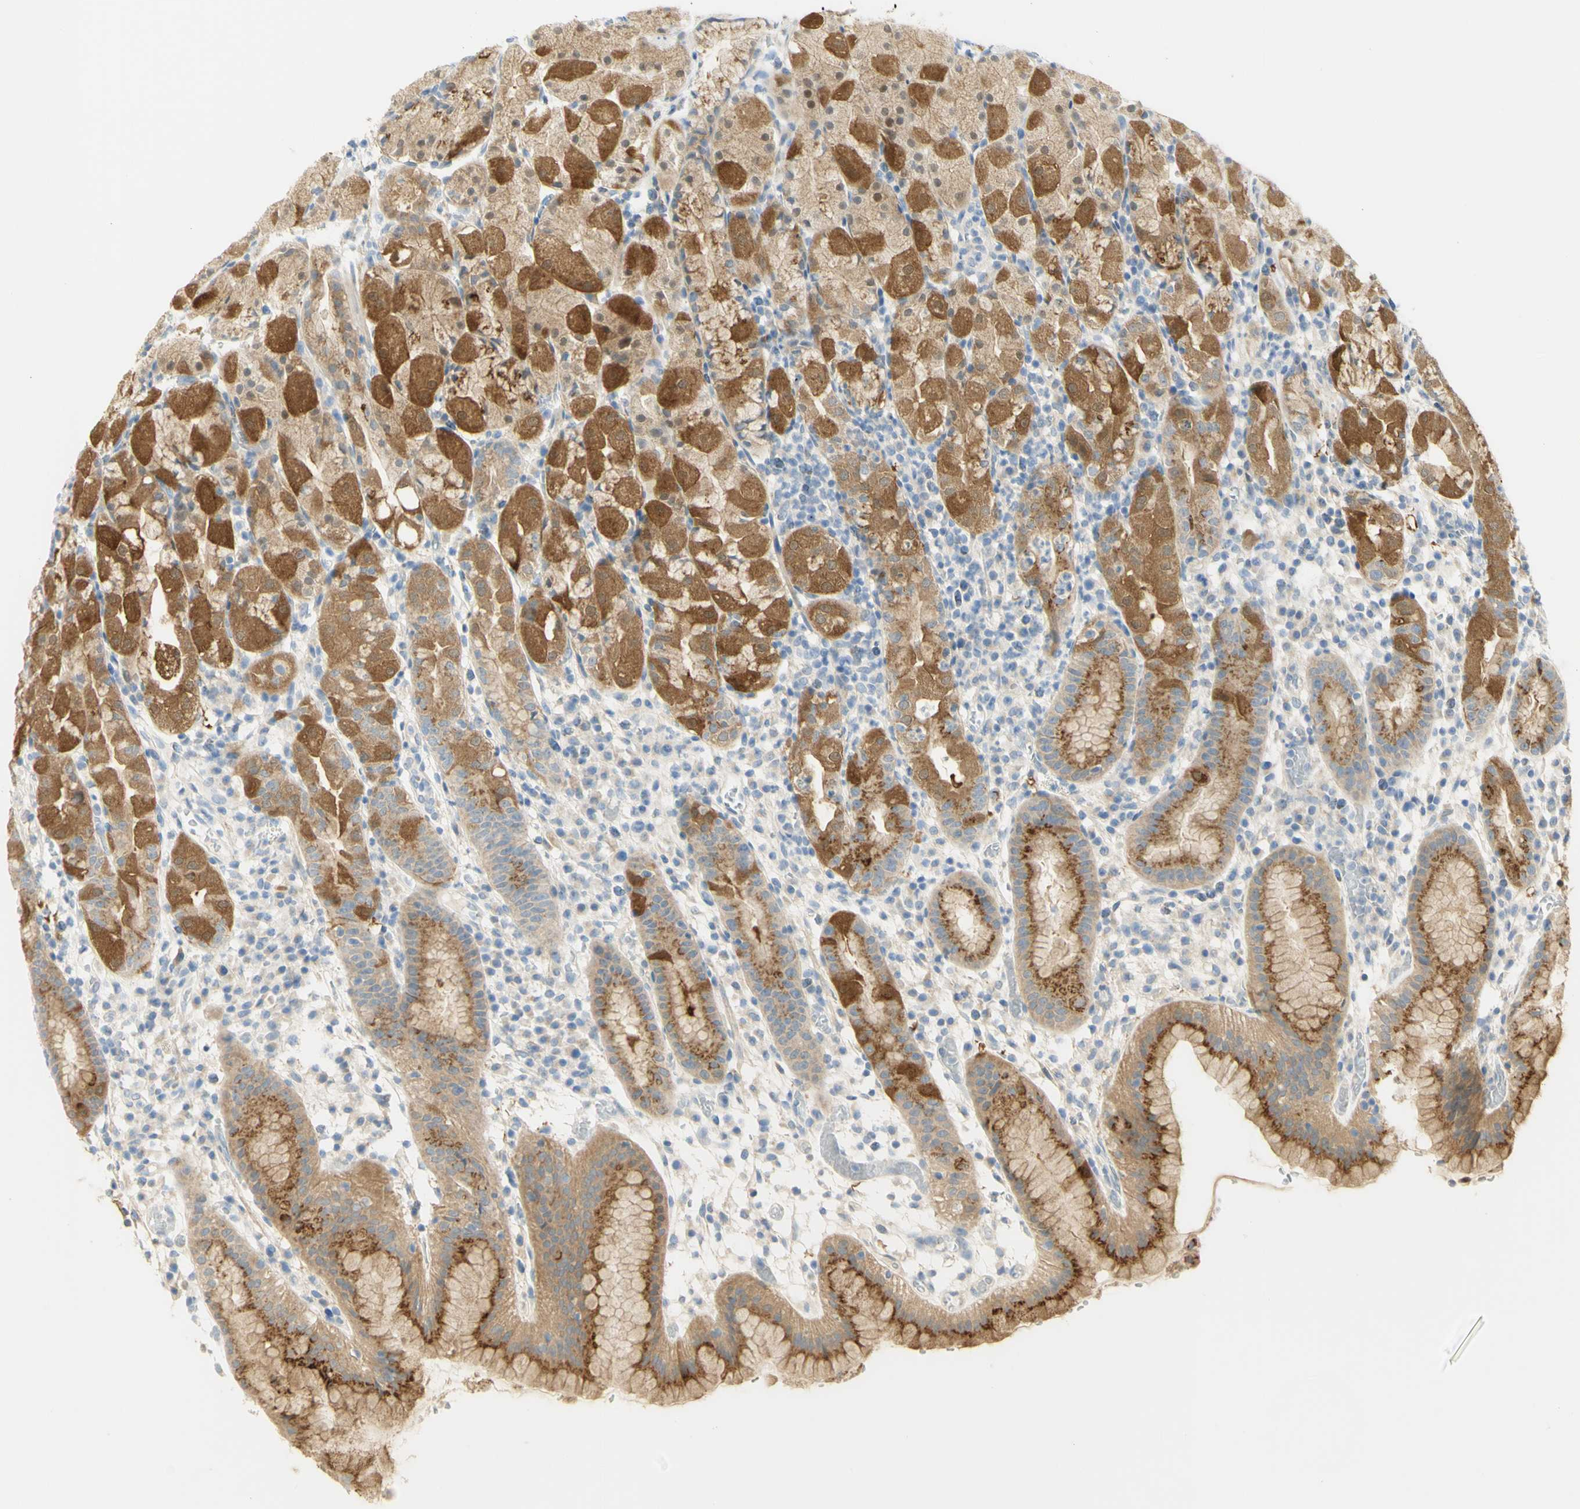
{"staining": {"intensity": "moderate", "quantity": "25%-75%", "location": "cytoplasmic/membranous"}, "tissue": "stomach", "cell_type": "Glandular cells", "image_type": "normal", "snomed": [{"axis": "morphology", "description": "Normal tissue, NOS"}, {"axis": "topography", "description": "Stomach"}, {"axis": "topography", "description": "Stomach, lower"}], "caption": "A brown stain labels moderate cytoplasmic/membranous staining of a protein in glandular cells of normal stomach. The staining was performed using DAB, with brown indicating positive protein expression. Nuclei are stained blue with hematoxylin.", "gene": "GCNT3", "patient": {"sex": "female", "age": 75}}